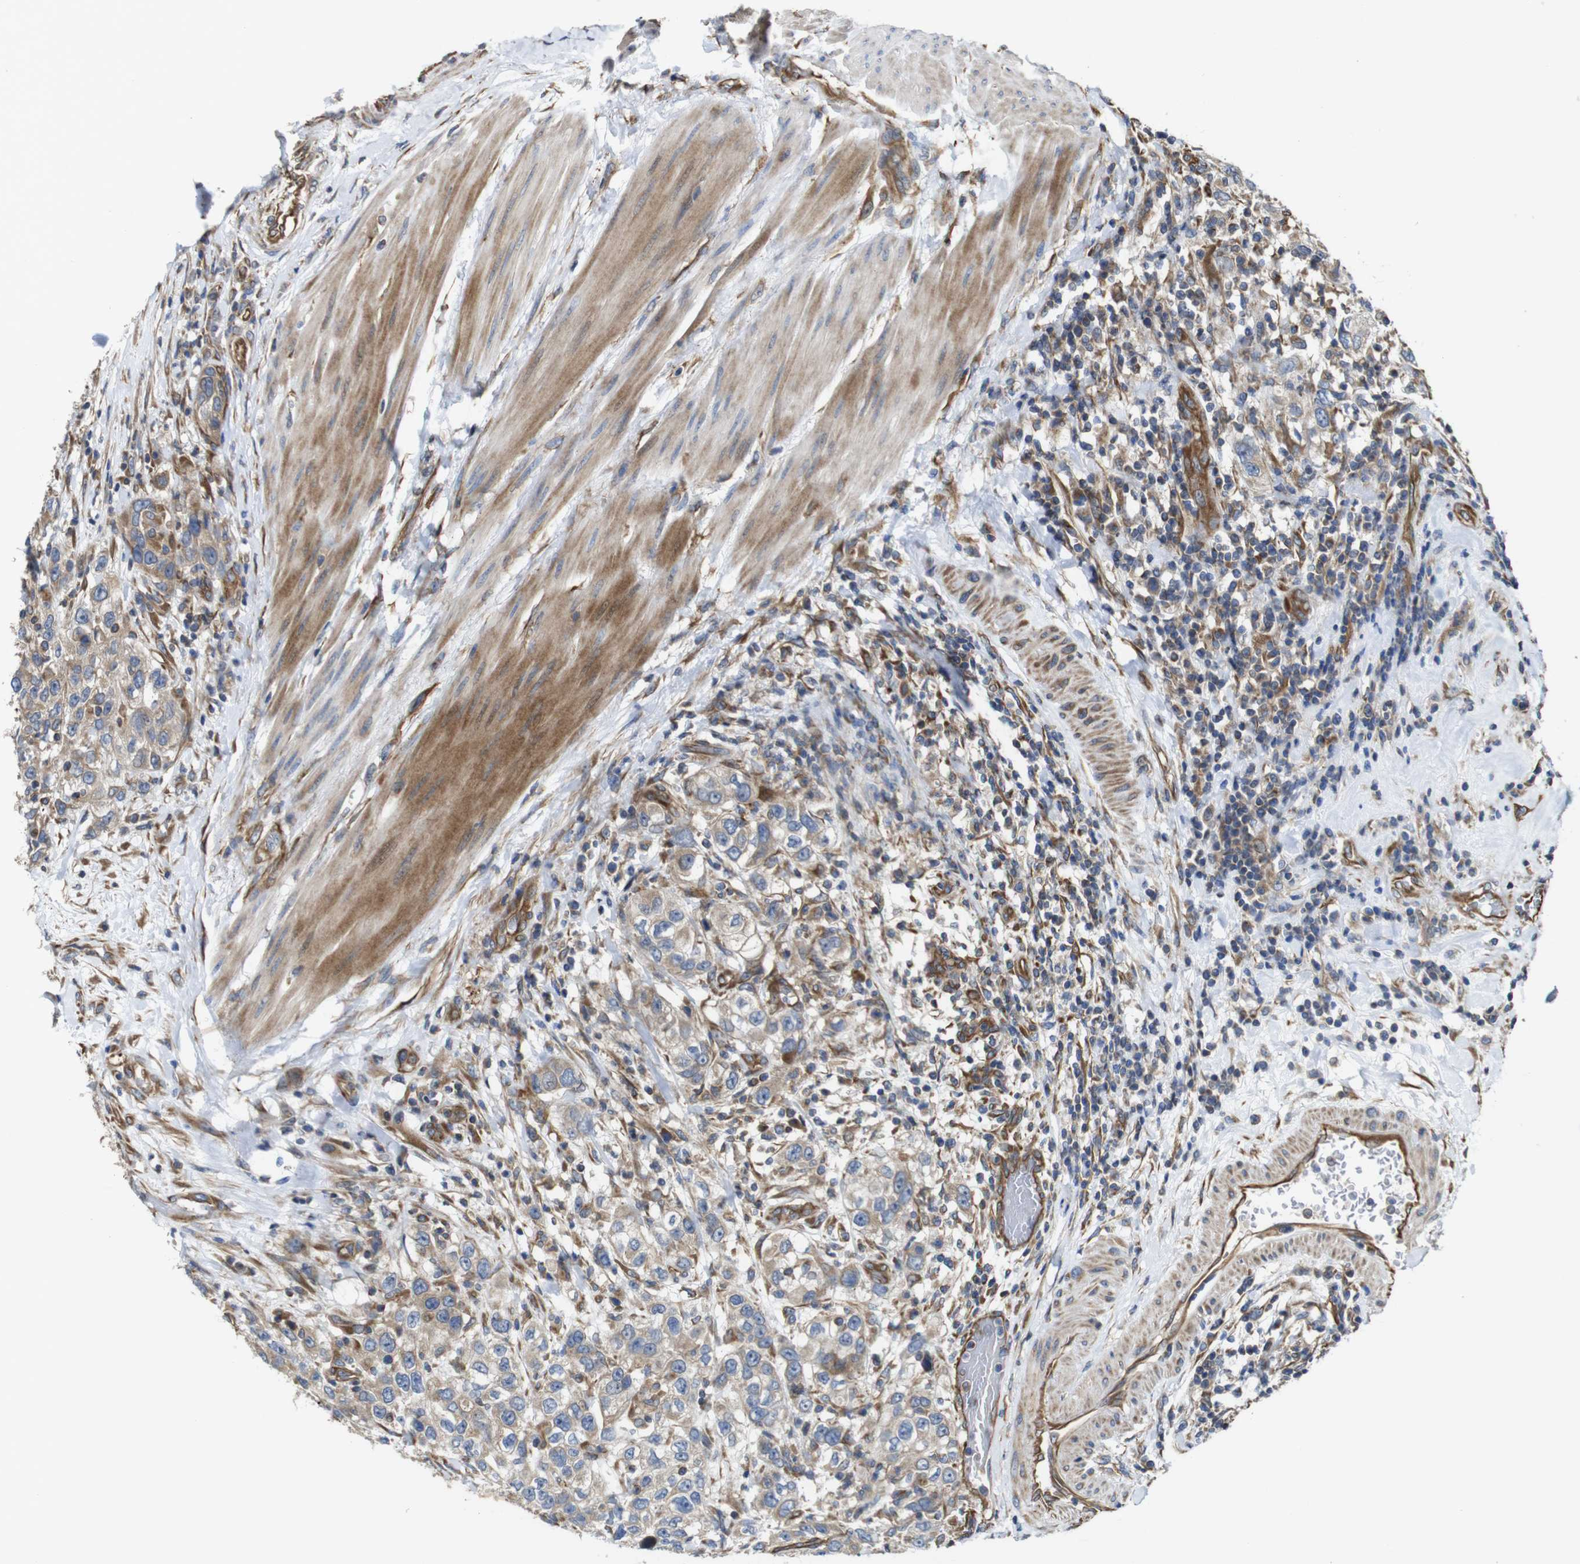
{"staining": {"intensity": "weak", "quantity": ">75%", "location": "cytoplasmic/membranous"}, "tissue": "urothelial cancer", "cell_type": "Tumor cells", "image_type": "cancer", "snomed": [{"axis": "morphology", "description": "Urothelial carcinoma, High grade"}, {"axis": "topography", "description": "Urinary bladder"}], "caption": "Human high-grade urothelial carcinoma stained for a protein (brown) demonstrates weak cytoplasmic/membranous positive positivity in approximately >75% of tumor cells.", "gene": "POMK", "patient": {"sex": "female", "age": 80}}